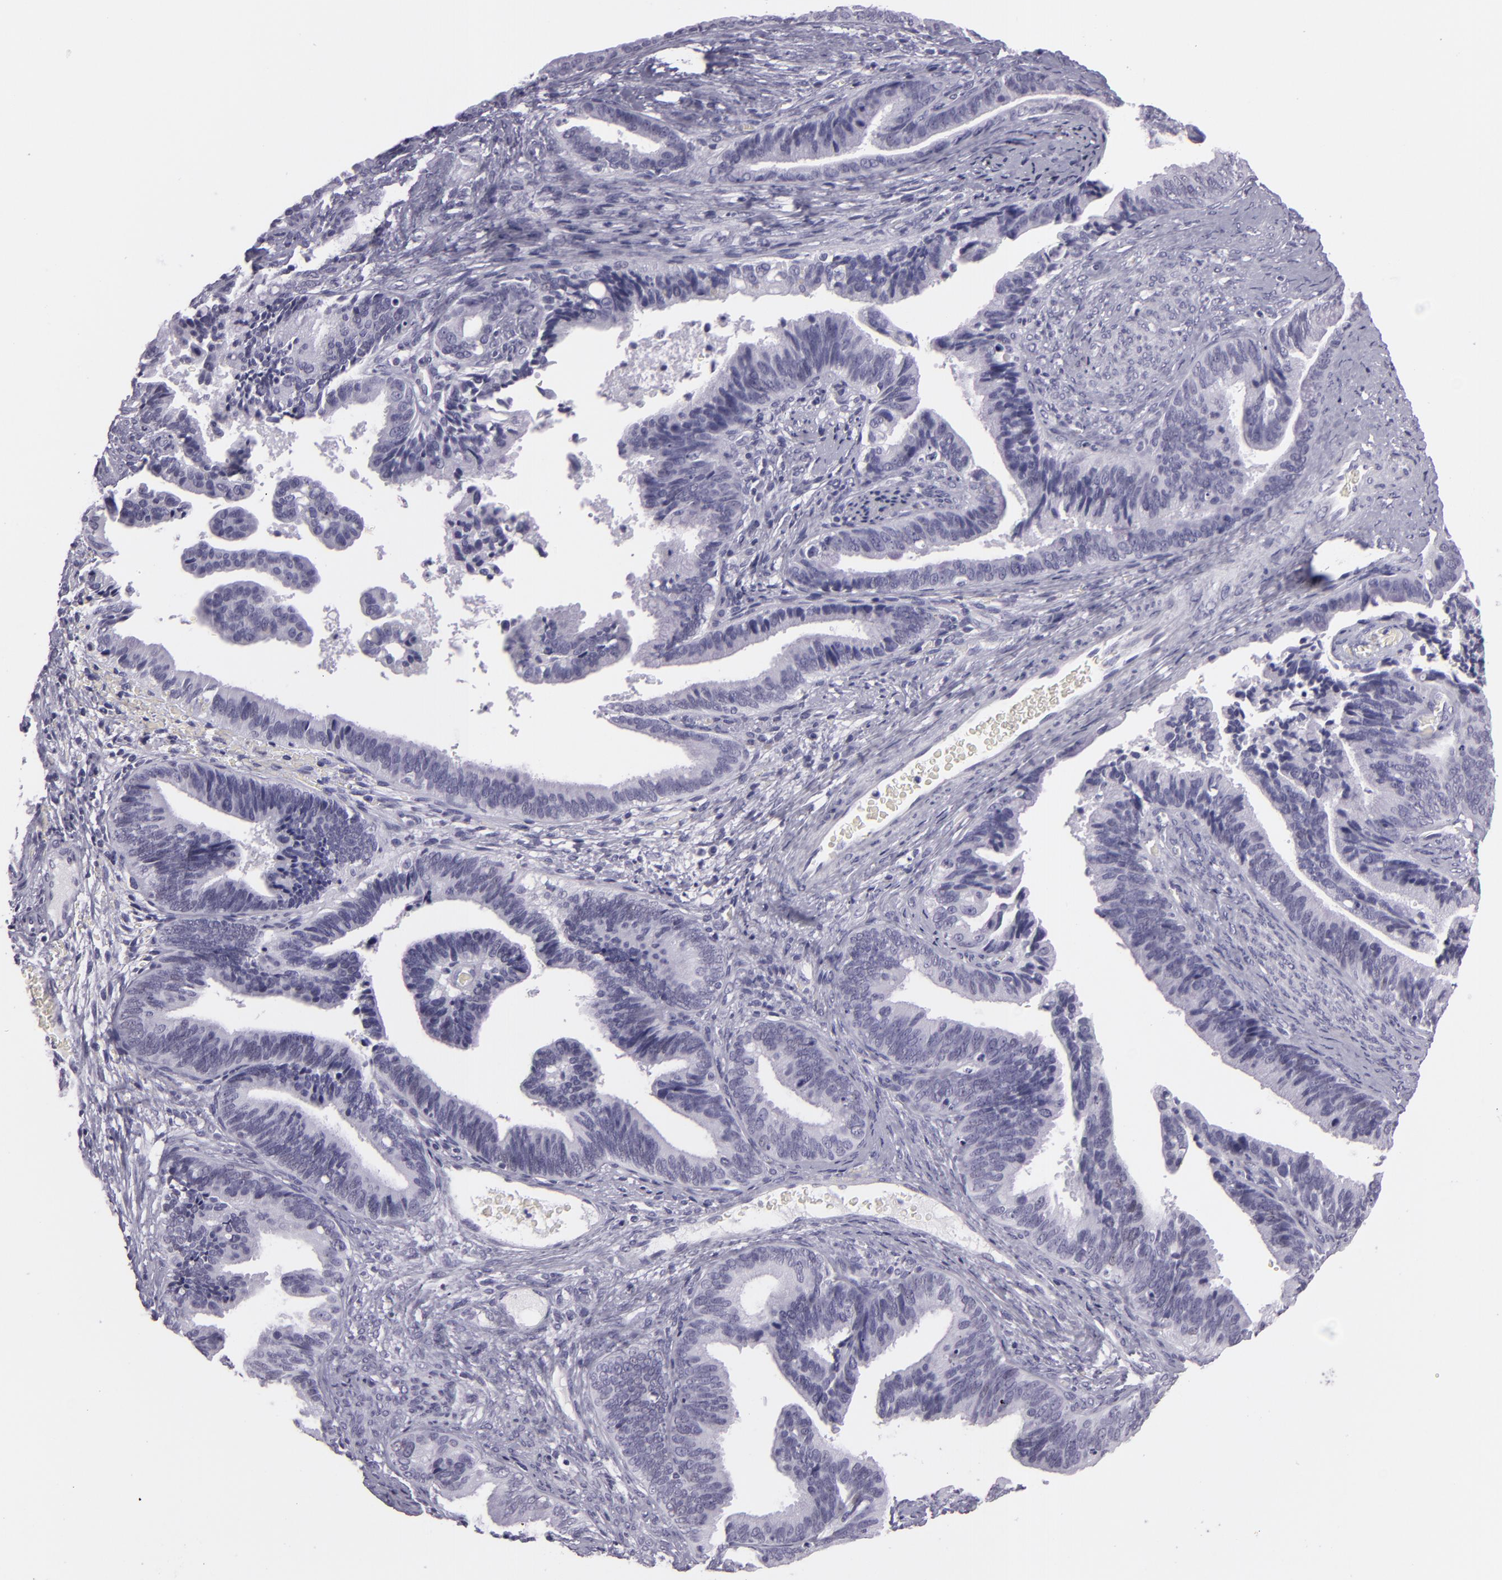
{"staining": {"intensity": "negative", "quantity": "none", "location": "none"}, "tissue": "cervical cancer", "cell_type": "Tumor cells", "image_type": "cancer", "snomed": [{"axis": "morphology", "description": "Adenocarcinoma, NOS"}, {"axis": "topography", "description": "Cervix"}], "caption": "Immunohistochemistry of cervical adenocarcinoma demonstrates no staining in tumor cells. The staining is performed using DAB (3,3'-diaminobenzidine) brown chromogen with nuclei counter-stained in using hematoxylin.", "gene": "MCM3", "patient": {"sex": "female", "age": 47}}